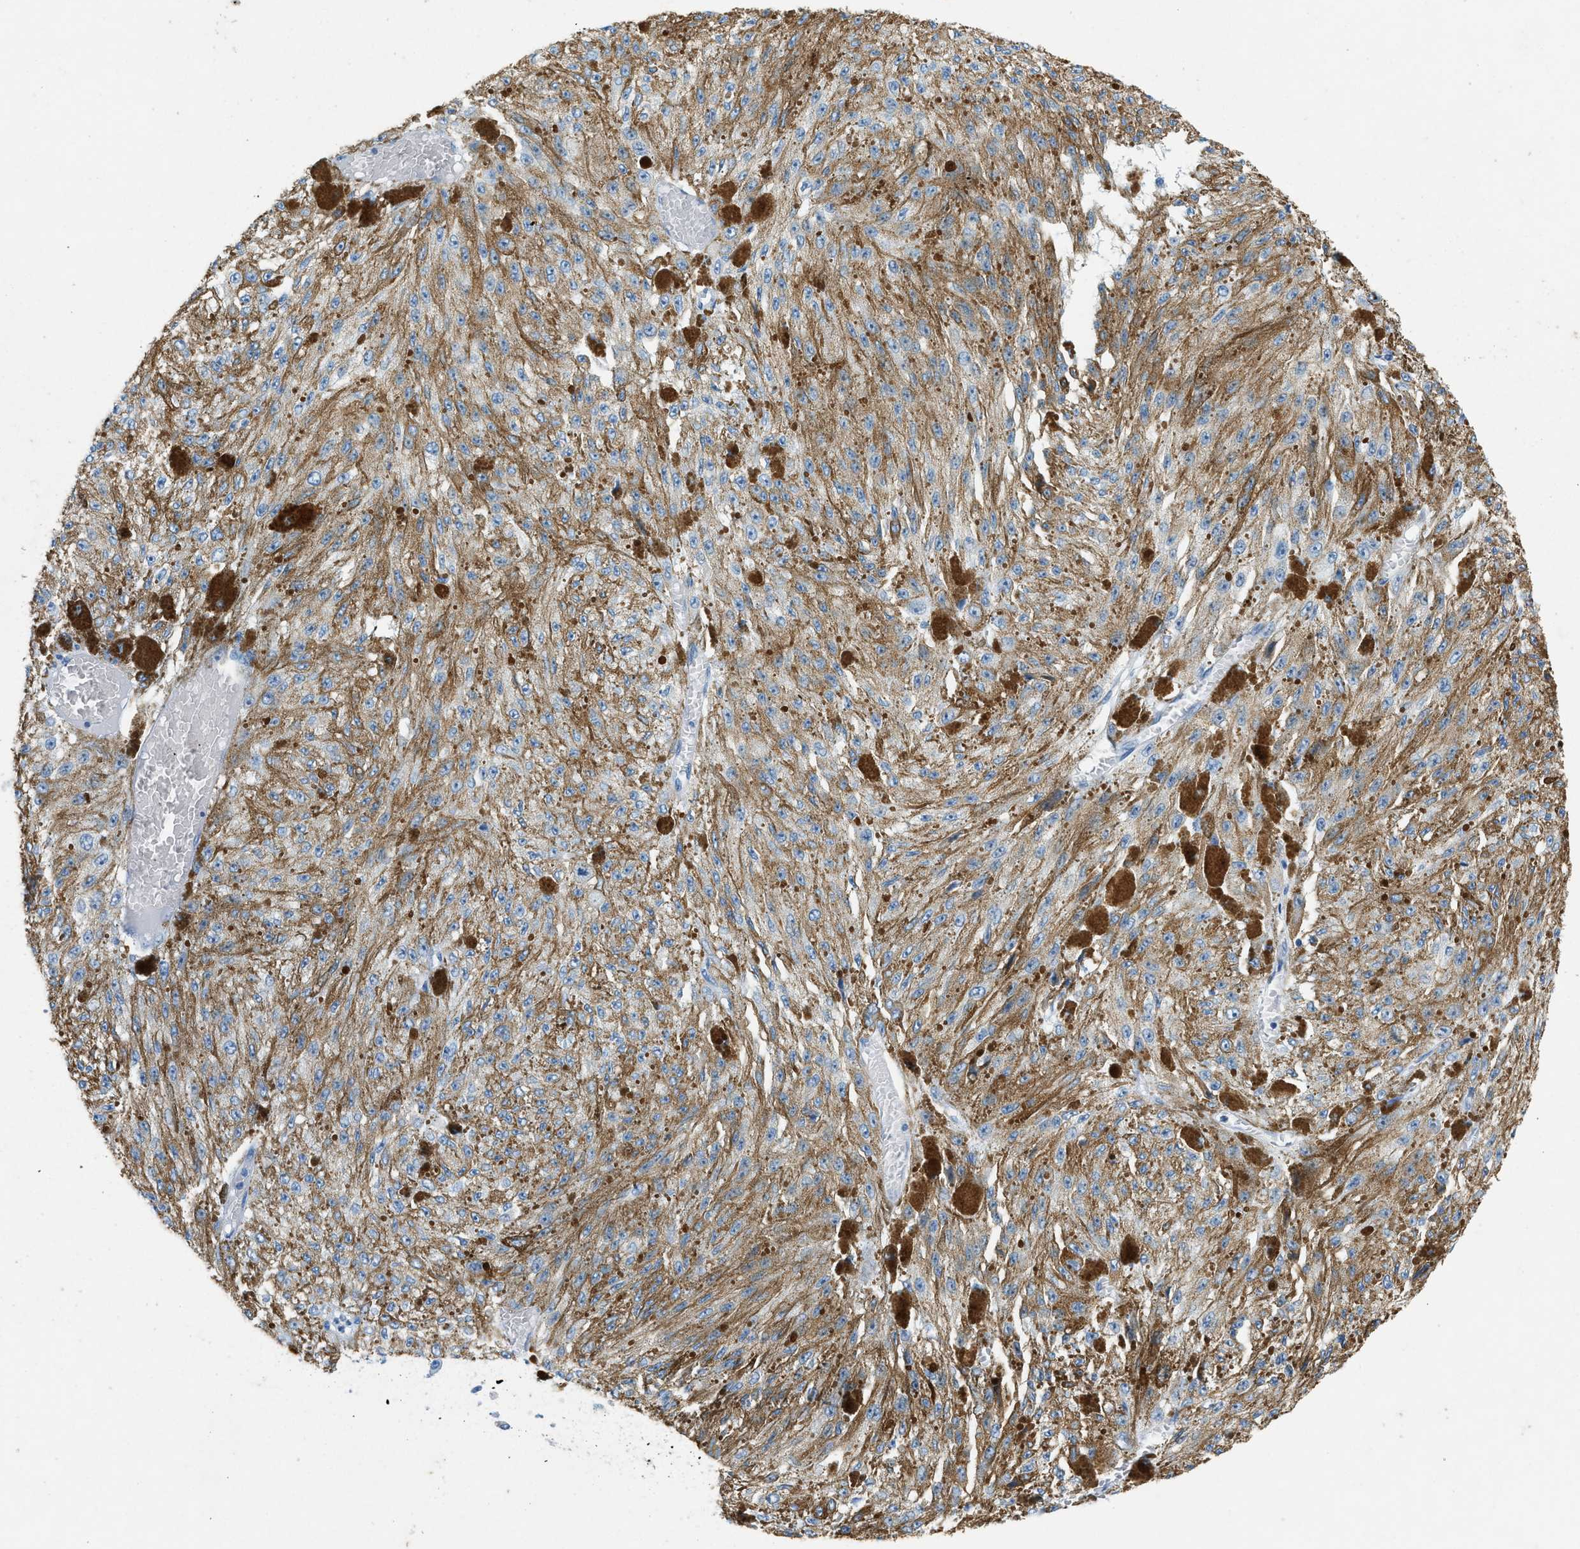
{"staining": {"intensity": "weak", "quantity": ">75%", "location": "cytoplasmic/membranous"}, "tissue": "melanoma", "cell_type": "Tumor cells", "image_type": "cancer", "snomed": [{"axis": "morphology", "description": "Malignant melanoma, NOS"}, {"axis": "topography", "description": "Other"}], "caption": "This photomicrograph demonstrates melanoma stained with immunohistochemistry to label a protein in brown. The cytoplasmic/membranous of tumor cells show weak positivity for the protein. Nuclei are counter-stained blue.", "gene": "HHATL", "patient": {"sex": "male", "age": 79}}